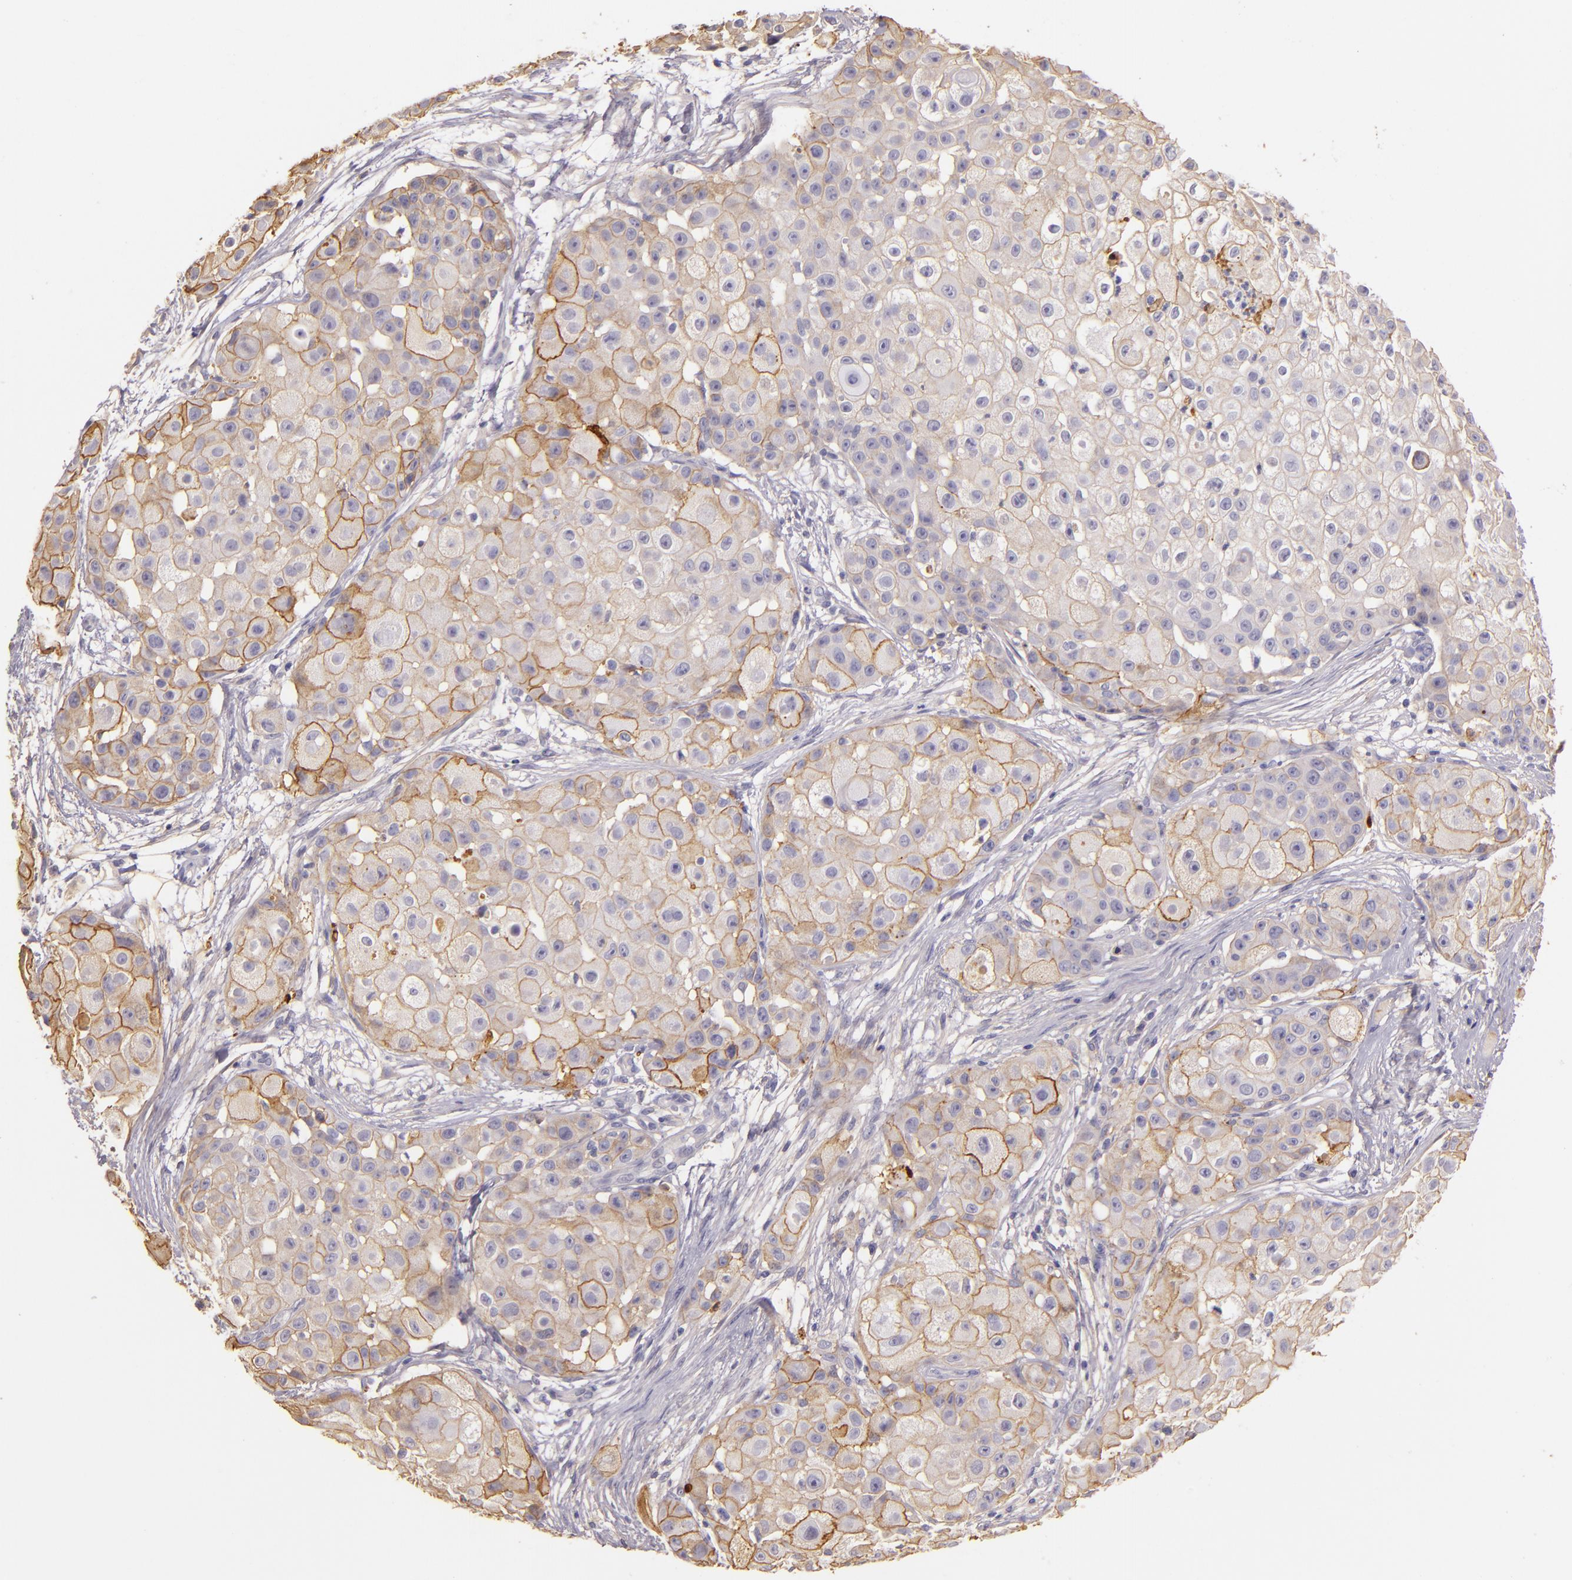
{"staining": {"intensity": "moderate", "quantity": "25%-75%", "location": "cytoplasmic/membranous"}, "tissue": "skin cancer", "cell_type": "Tumor cells", "image_type": "cancer", "snomed": [{"axis": "morphology", "description": "Squamous cell carcinoma, NOS"}, {"axis": "topography", "description": "Skin"}], "caption": "Tumor cells display medium levels of moderate cytoplasmic/membranous staining in about 25%-75% of cells in skin squamous cell carcinoma.", "gene": "CTSF", "patient": {"sex": "female", "age": 57}}